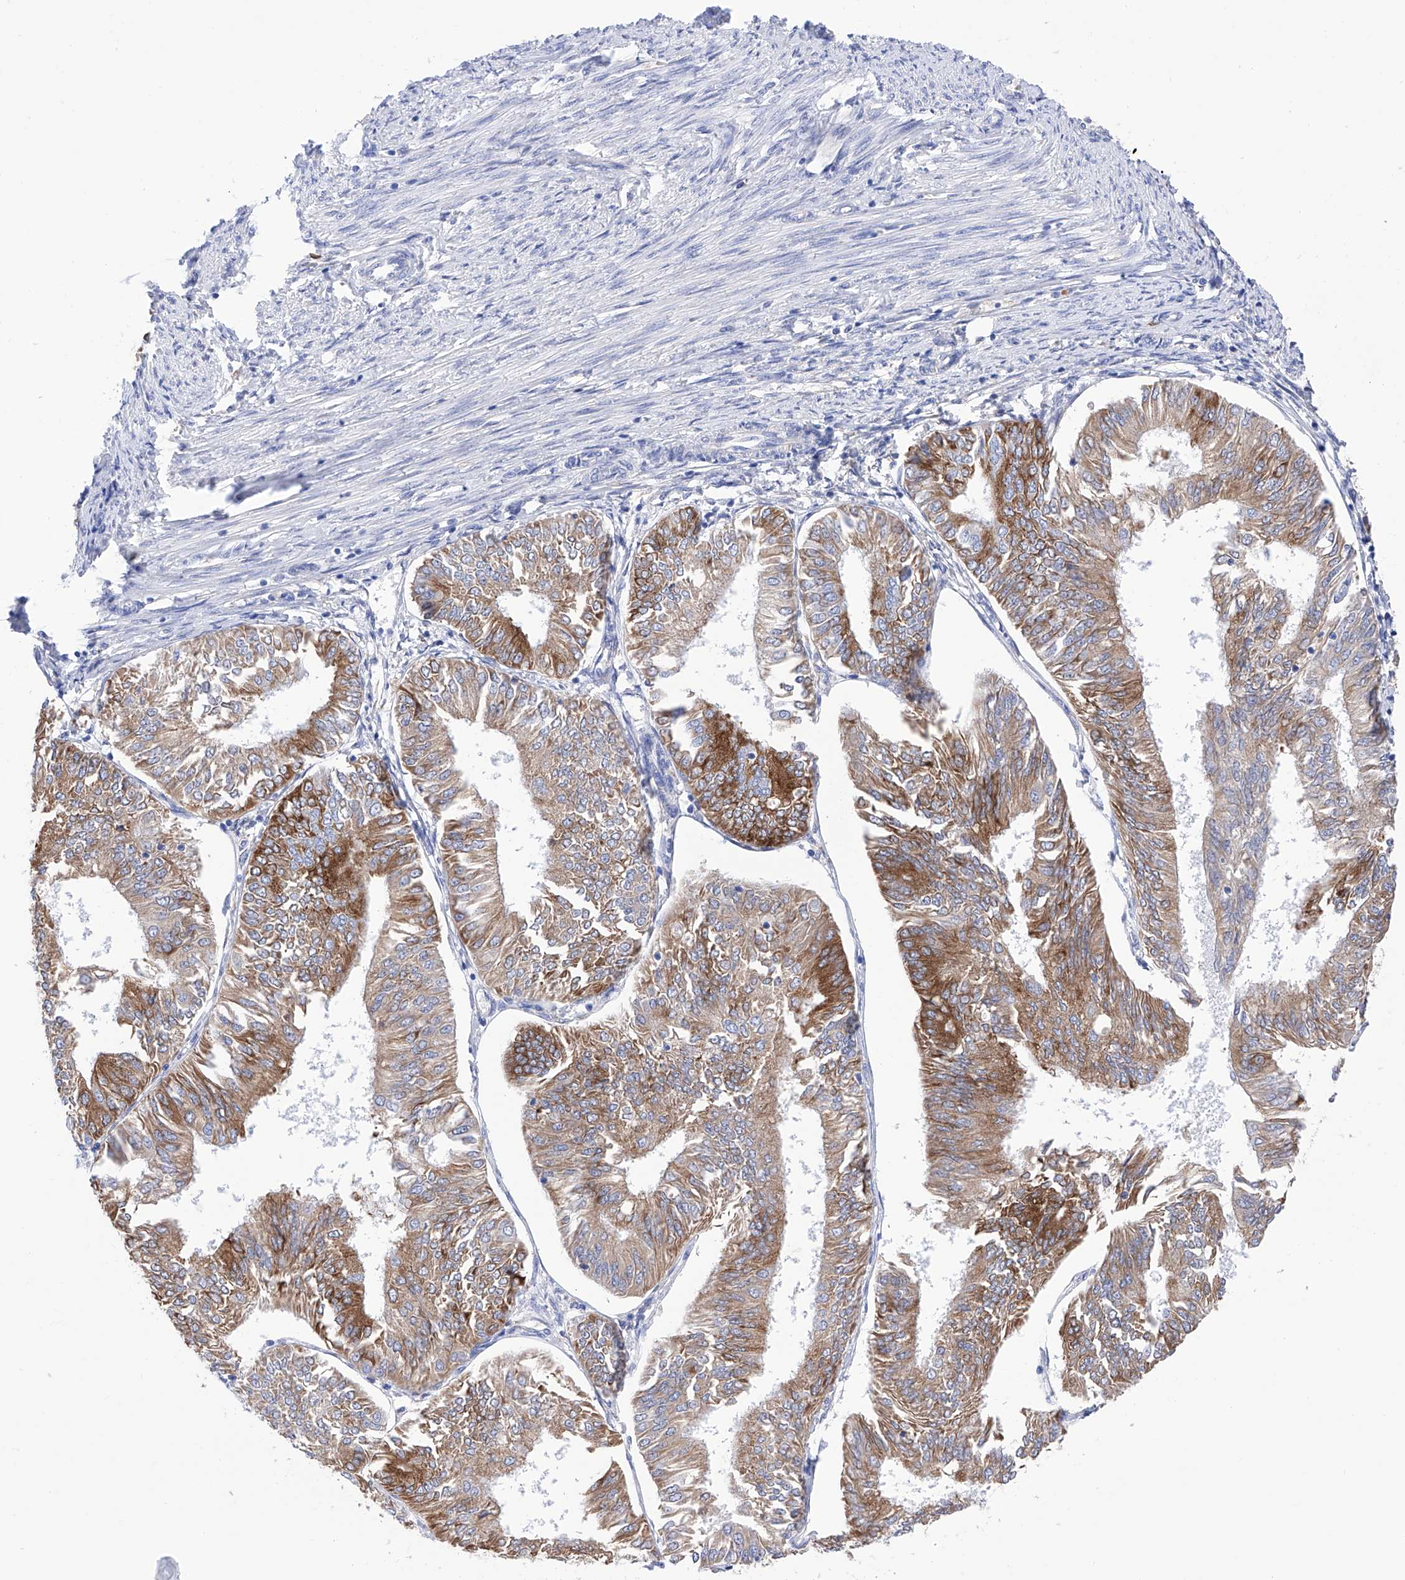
{"staining": {"intensity": "moderate", "quantity": ">75%", "location": "cytoplasmic/membranous"}, "tissue": "endometrial cancer", "cell_type": "Tumor cells", "image_type": "cancer", "snomed": [{"axis": "morphology", "description": "Adenocarcinoma, NOS"}, {"axis": "topography", "description": "Endometrium"}], "caption": "This image exhibits IHC staining of human endometrial cancer (adenocarcinoma), with medium moderate cytoplasmic/membranous staining in approximately >75% of tumor cells.", "gene": "PDIA5", "patient": {"sex": "female", "age": 58}}